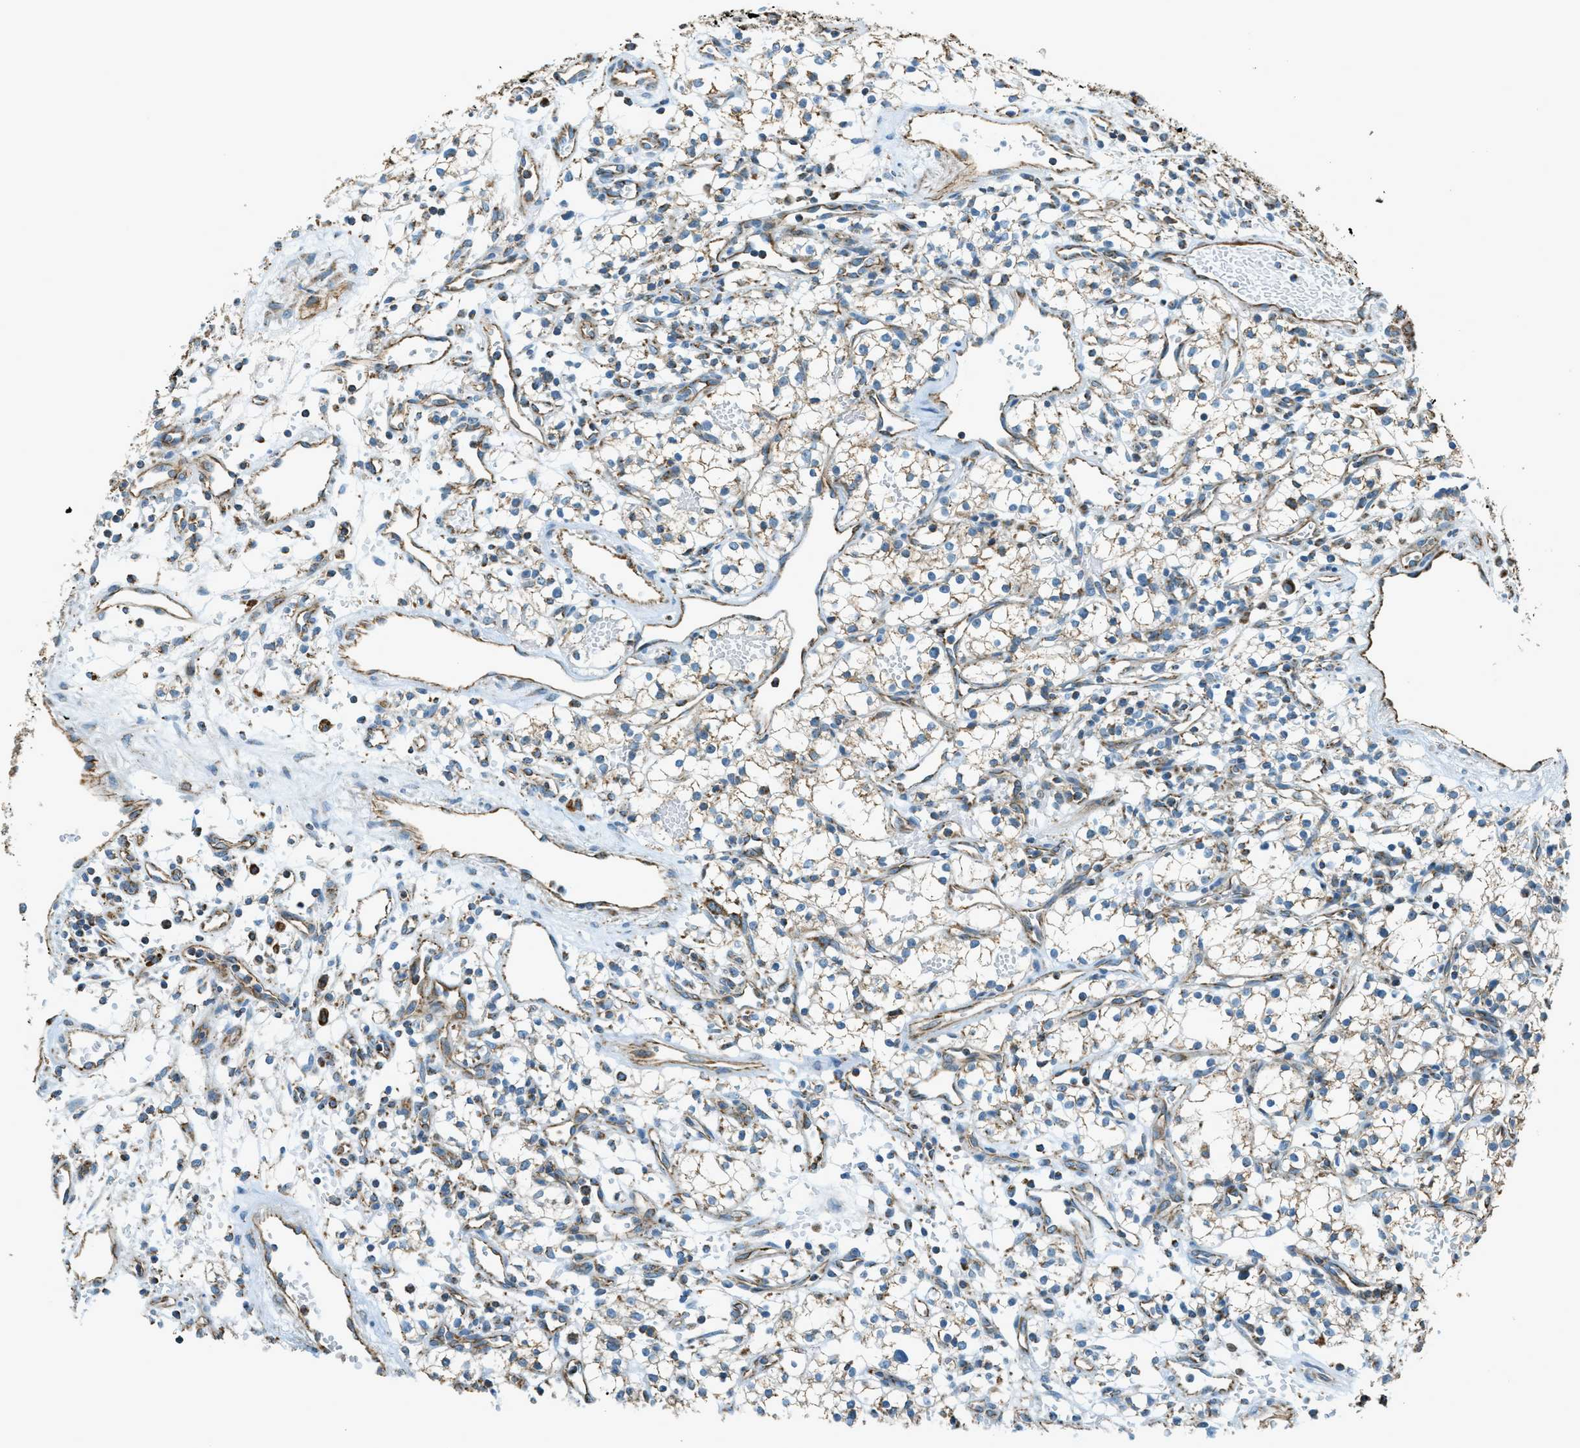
{"staining": {"intensity": "weak", "quantity": "<25%", "location": "cytoplasmic/membranous"}, "tissue": "renal cancer", "cell_type": "Tumor cells", "image_type": "cancer", "snomed": [{"axis": "morphology", "description": "Adenocarcinoma, NOS"}, {"axis": "topography", "description": "Kidney"}], "caption": "Immunohistochemistry image of renal cancer stained for a protein (brown), which reveals no staining in tumor cells.", "gene": "CHST15", "patient": {"sex": "male", "age": 59}}